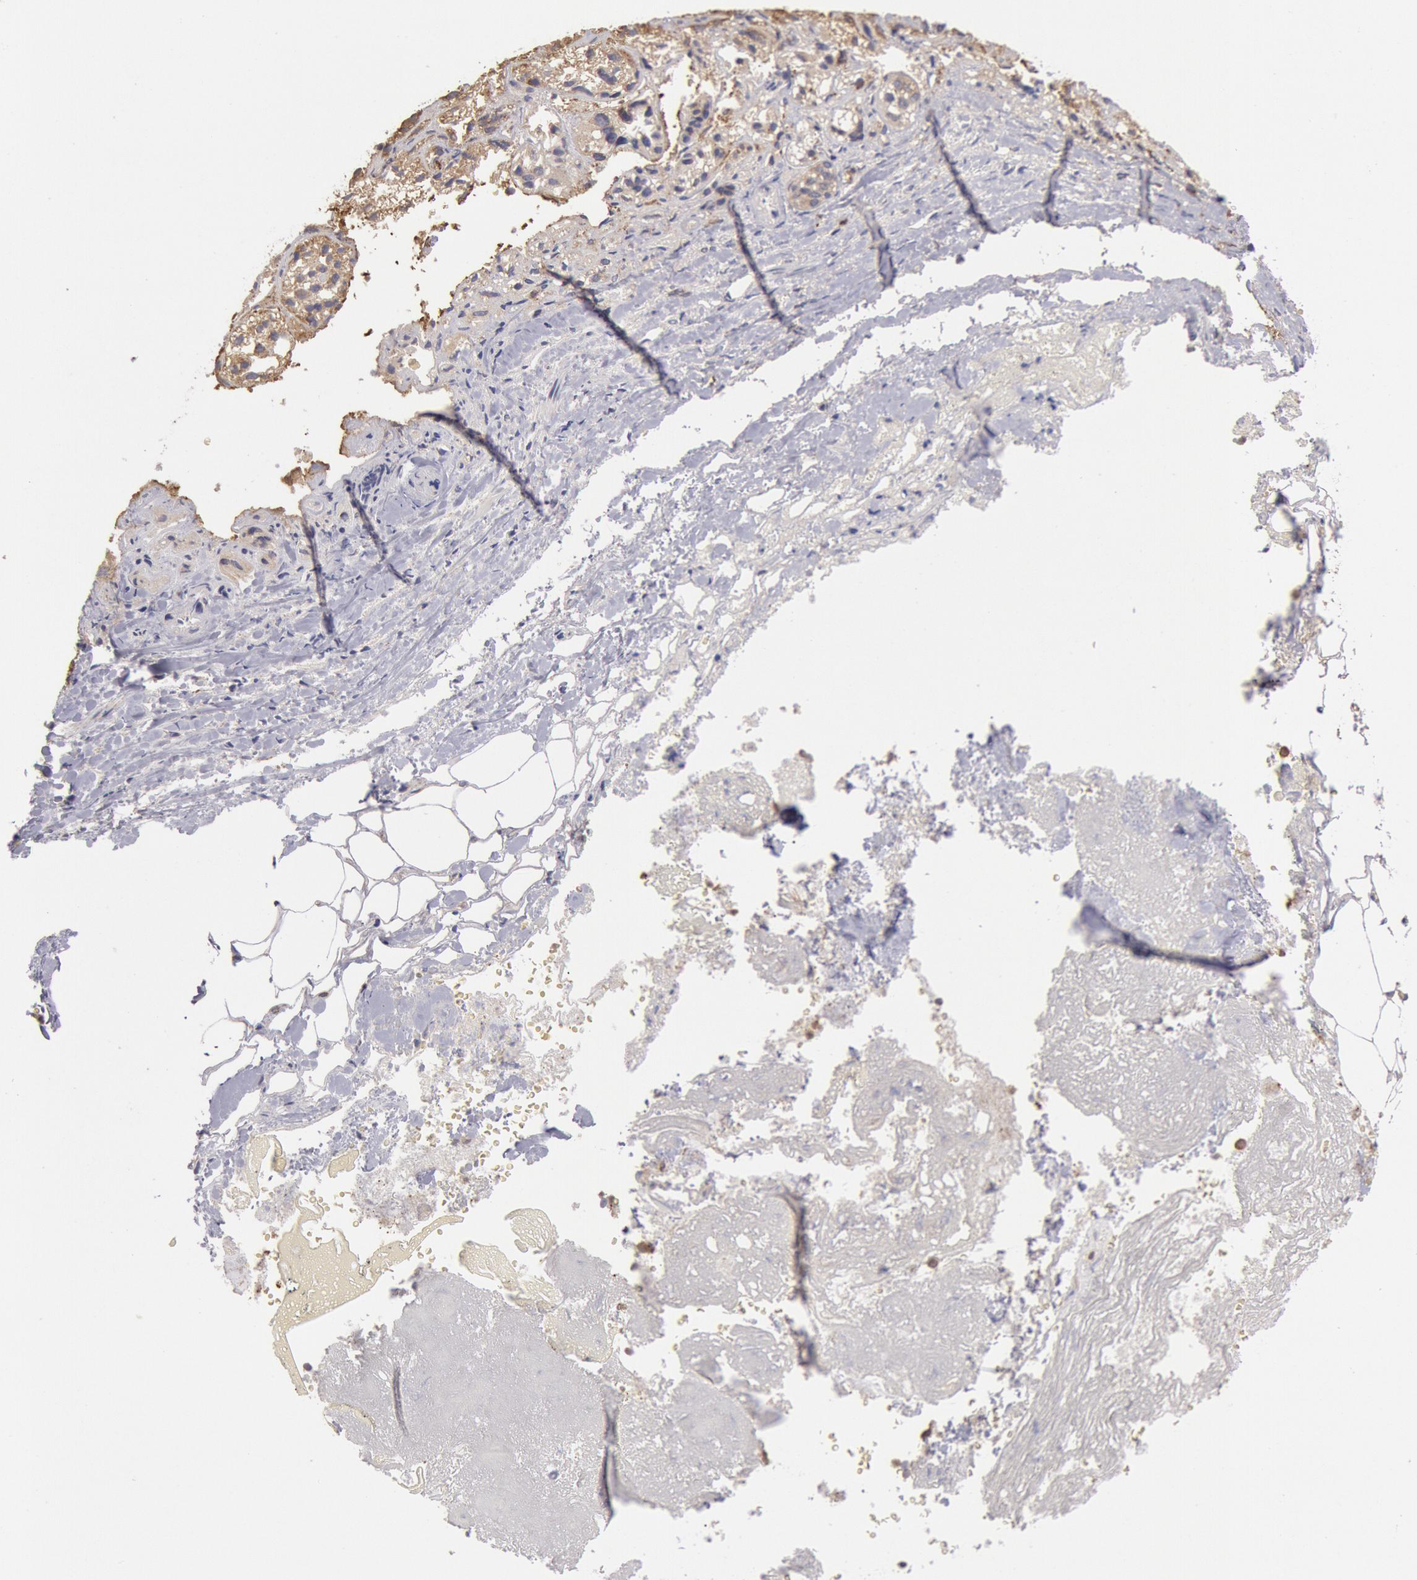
{"staining": {"intensity": "moderate", "quantity": ">75%", "location": "cytoplasmic/membranous,nuclear"}, "tissue": "adrenal gland", "cell_type": "Glandular cells", "image_type": "normal", "snomed": [{"axis": "morphology", "description": "Normal tissue, NOS"}, {"axis": "topography", "description": "Adrenal gland"}], "caption": "Glandular cells show medium levels of moderate cytoplasmic/membranous,nuclear expression in approximately >75% of cells in benign human adrenal gland. The staining was performed using DAB (3,3'-diaminobenzidine), with brown indicating positive protein expression. Nuclei are stained blue with hematoxylin.", "gene": "COMT", "patient": {"sex": "female", "age": 71}}